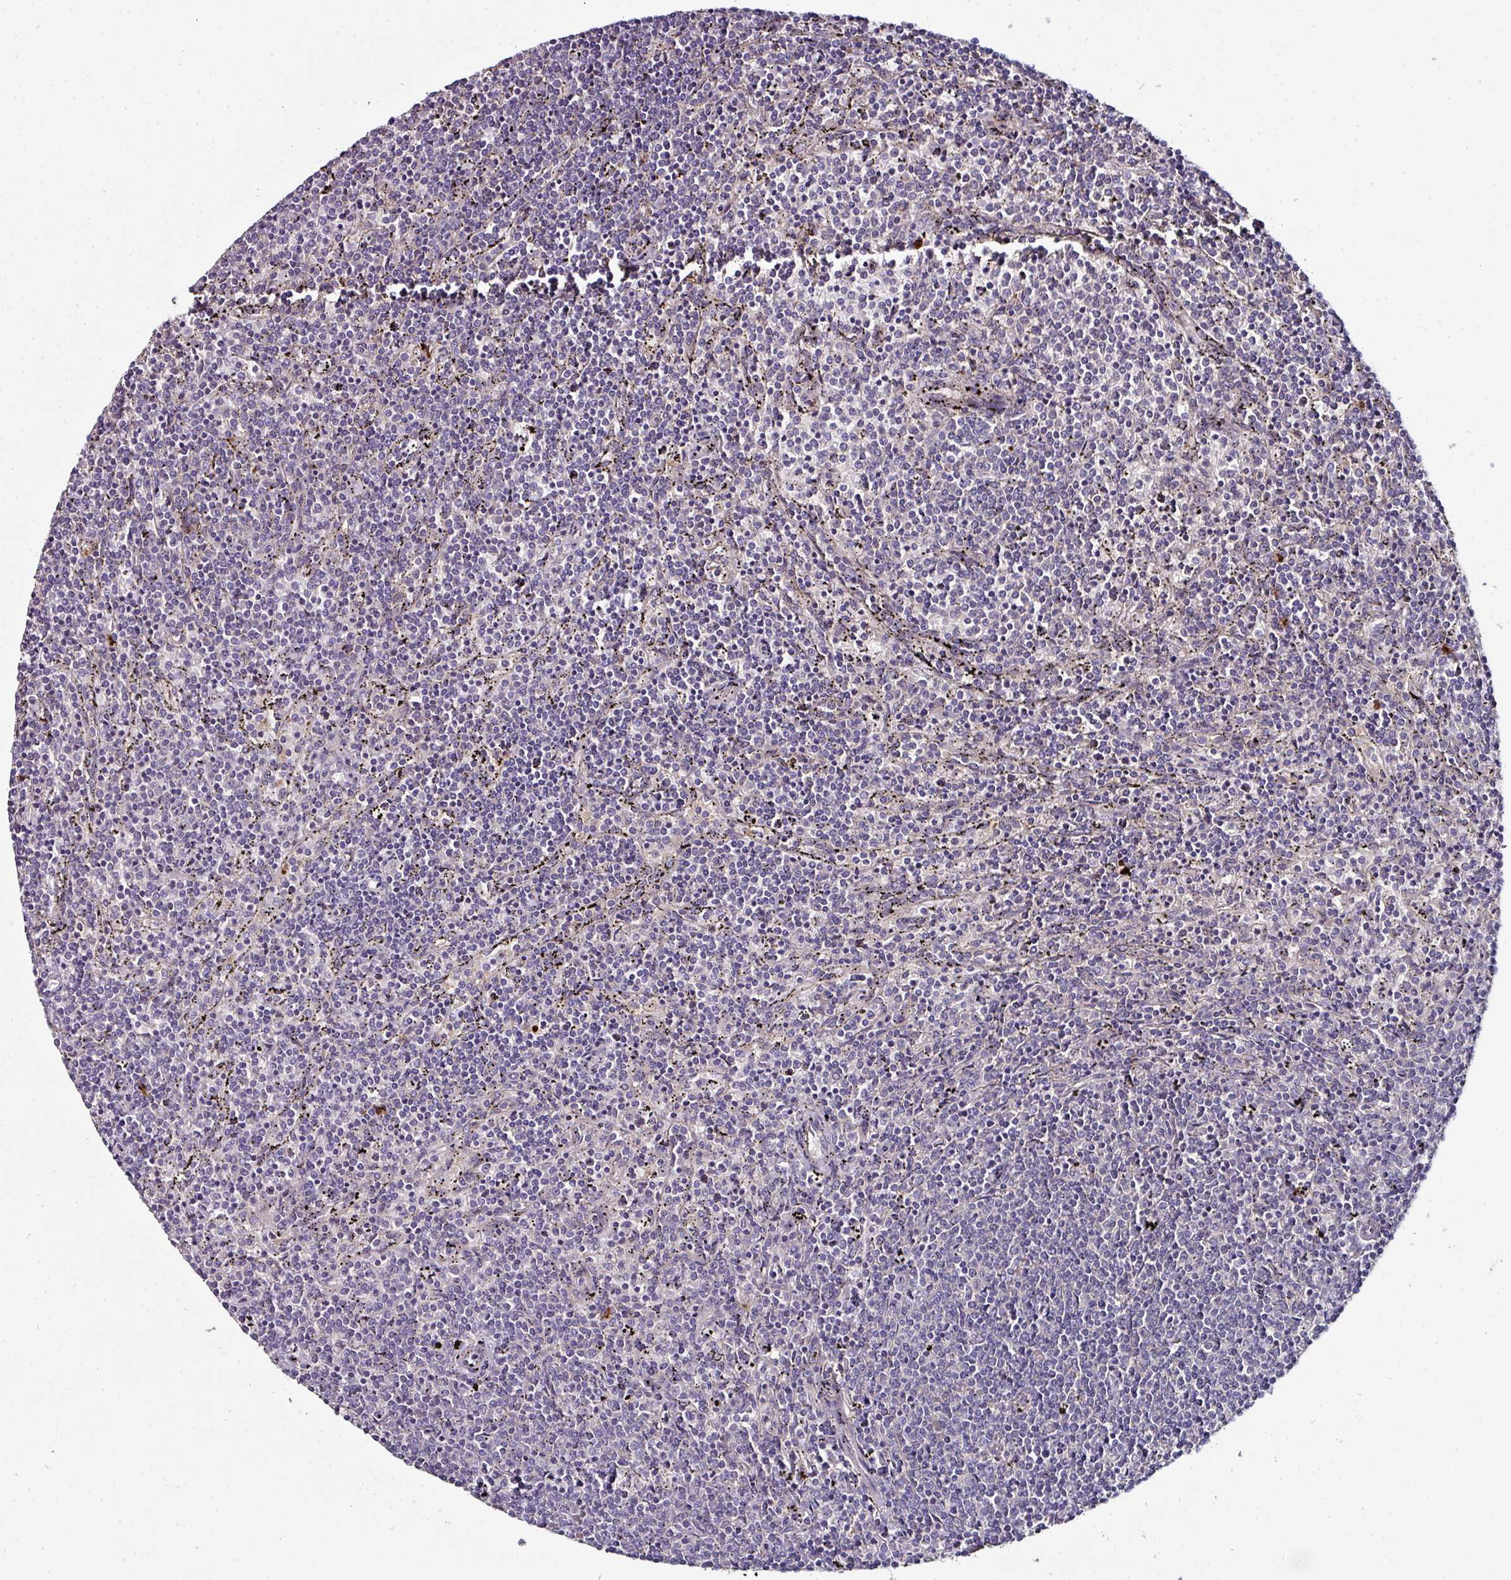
{"staining": {"intensity": "negative", "quantity": "none", "location": "none"}, "tissue": "lymphoma", "cell_type": "Tumor cells", "image_type": "cancer", "snomed": [{"axis": "morphology", "description": "Malignant lymphoma, non-Hodgkin's type, Low grade"}, {"axis": "topography", "description": "Spleen"}], "caption": "Tumor cells are negative for protein expression in human lymphoma.", "gene": "CTDSP2", "patient": {"sex": "female", "age": 50}}